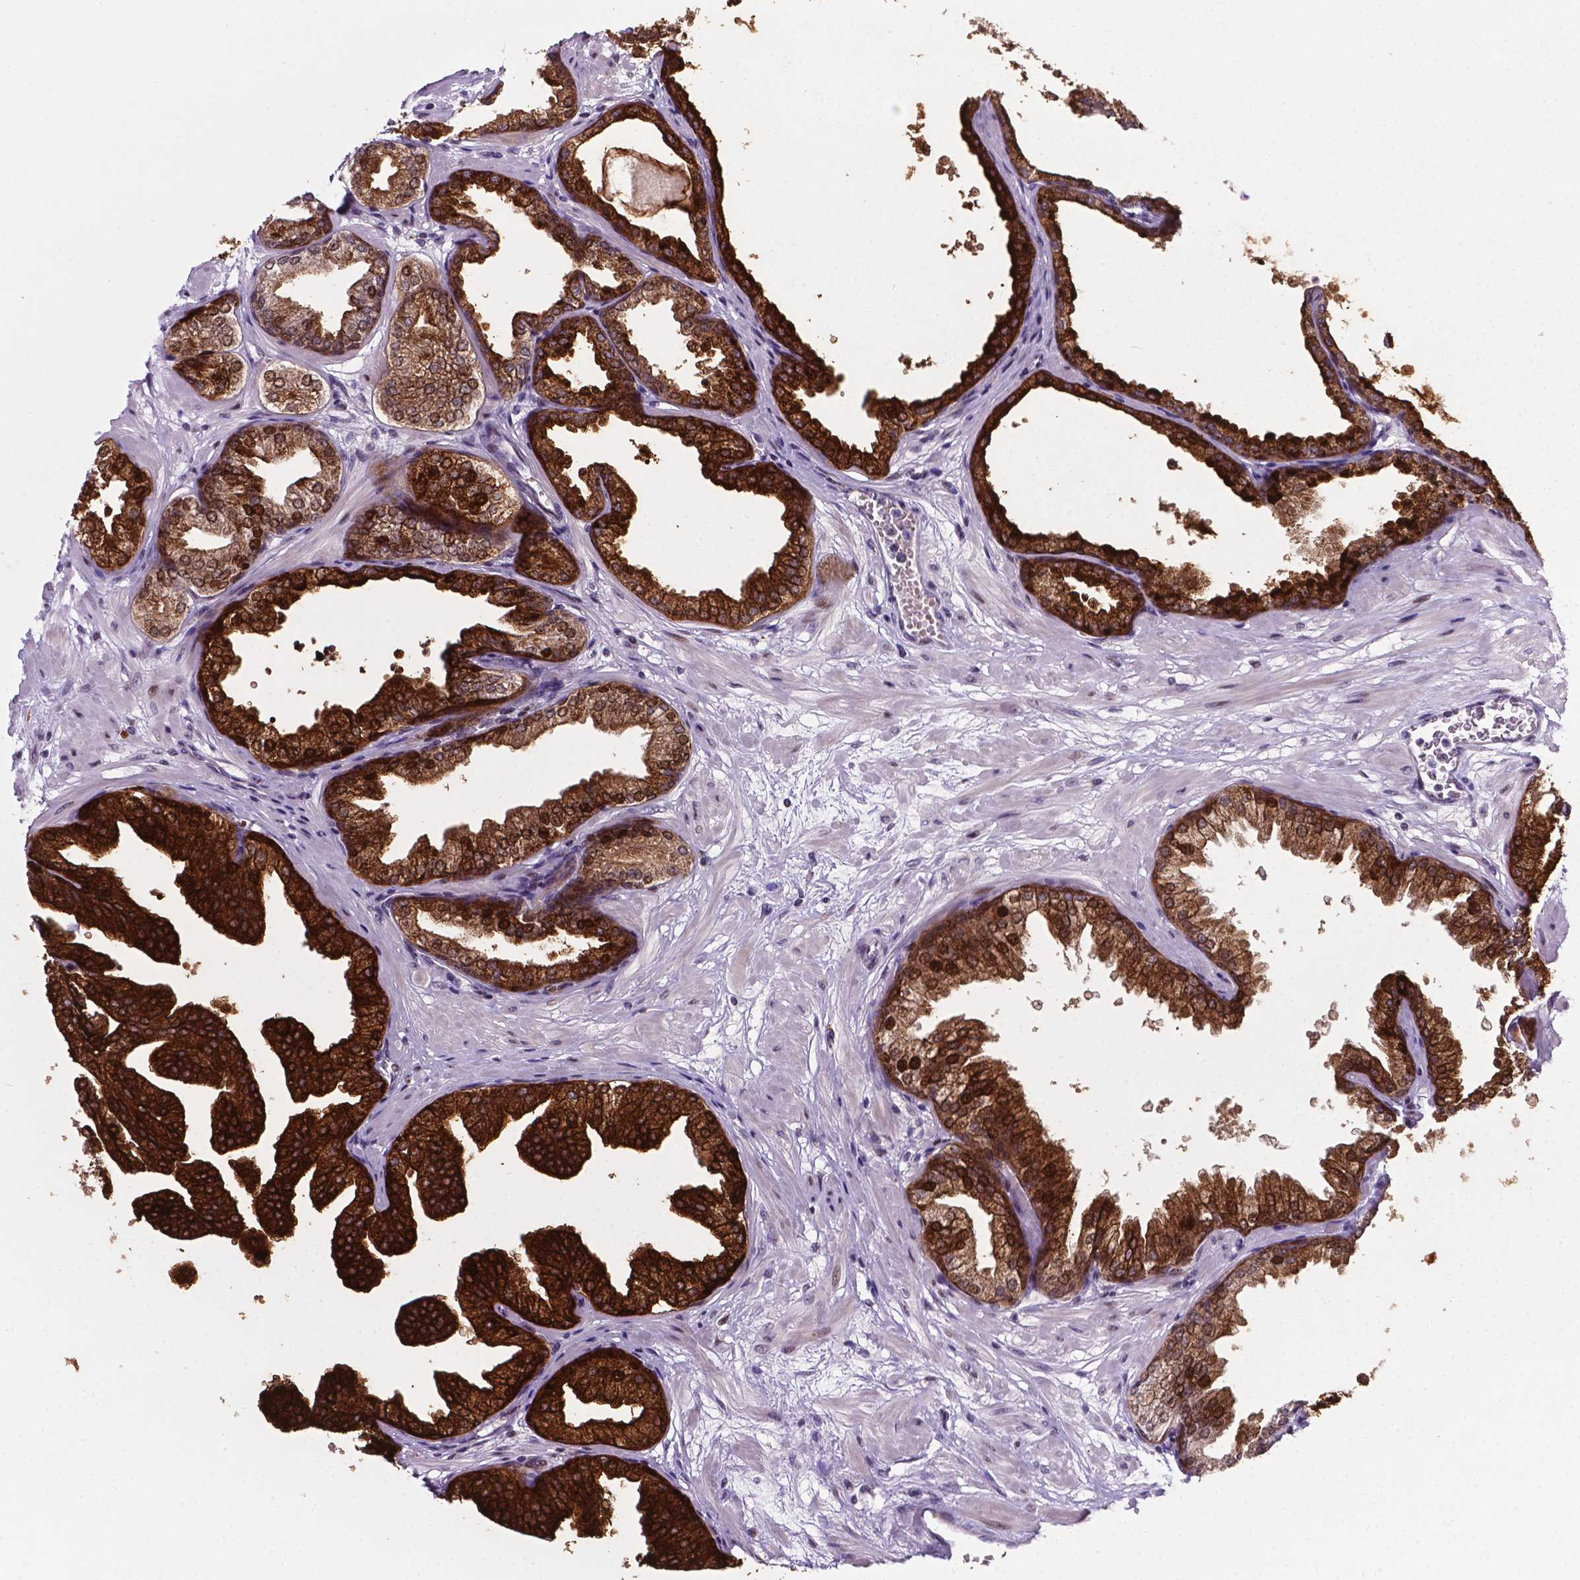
{"staining": {"intensity": "strong", "quantity": "25%-75%", "location": "cytoplasmic/membranous,nuclear"}, "tissue": "prostate", "cell_type": "Glandular cells", "image_type": "normal", "snomed": [{"axis": "morphology", "description": "Normal tissue, NOS"}, {"axis": "topography", "description": "Prostate"}], "caption": "Brown immunohistochemical staining in benign prostate reveals strong cytoplasmic/membranous,nuclear expression in approximately 25%-75% of glandular cells.", "gene": "SMAD2", "patient": {"sex": "male", "age": 37}}